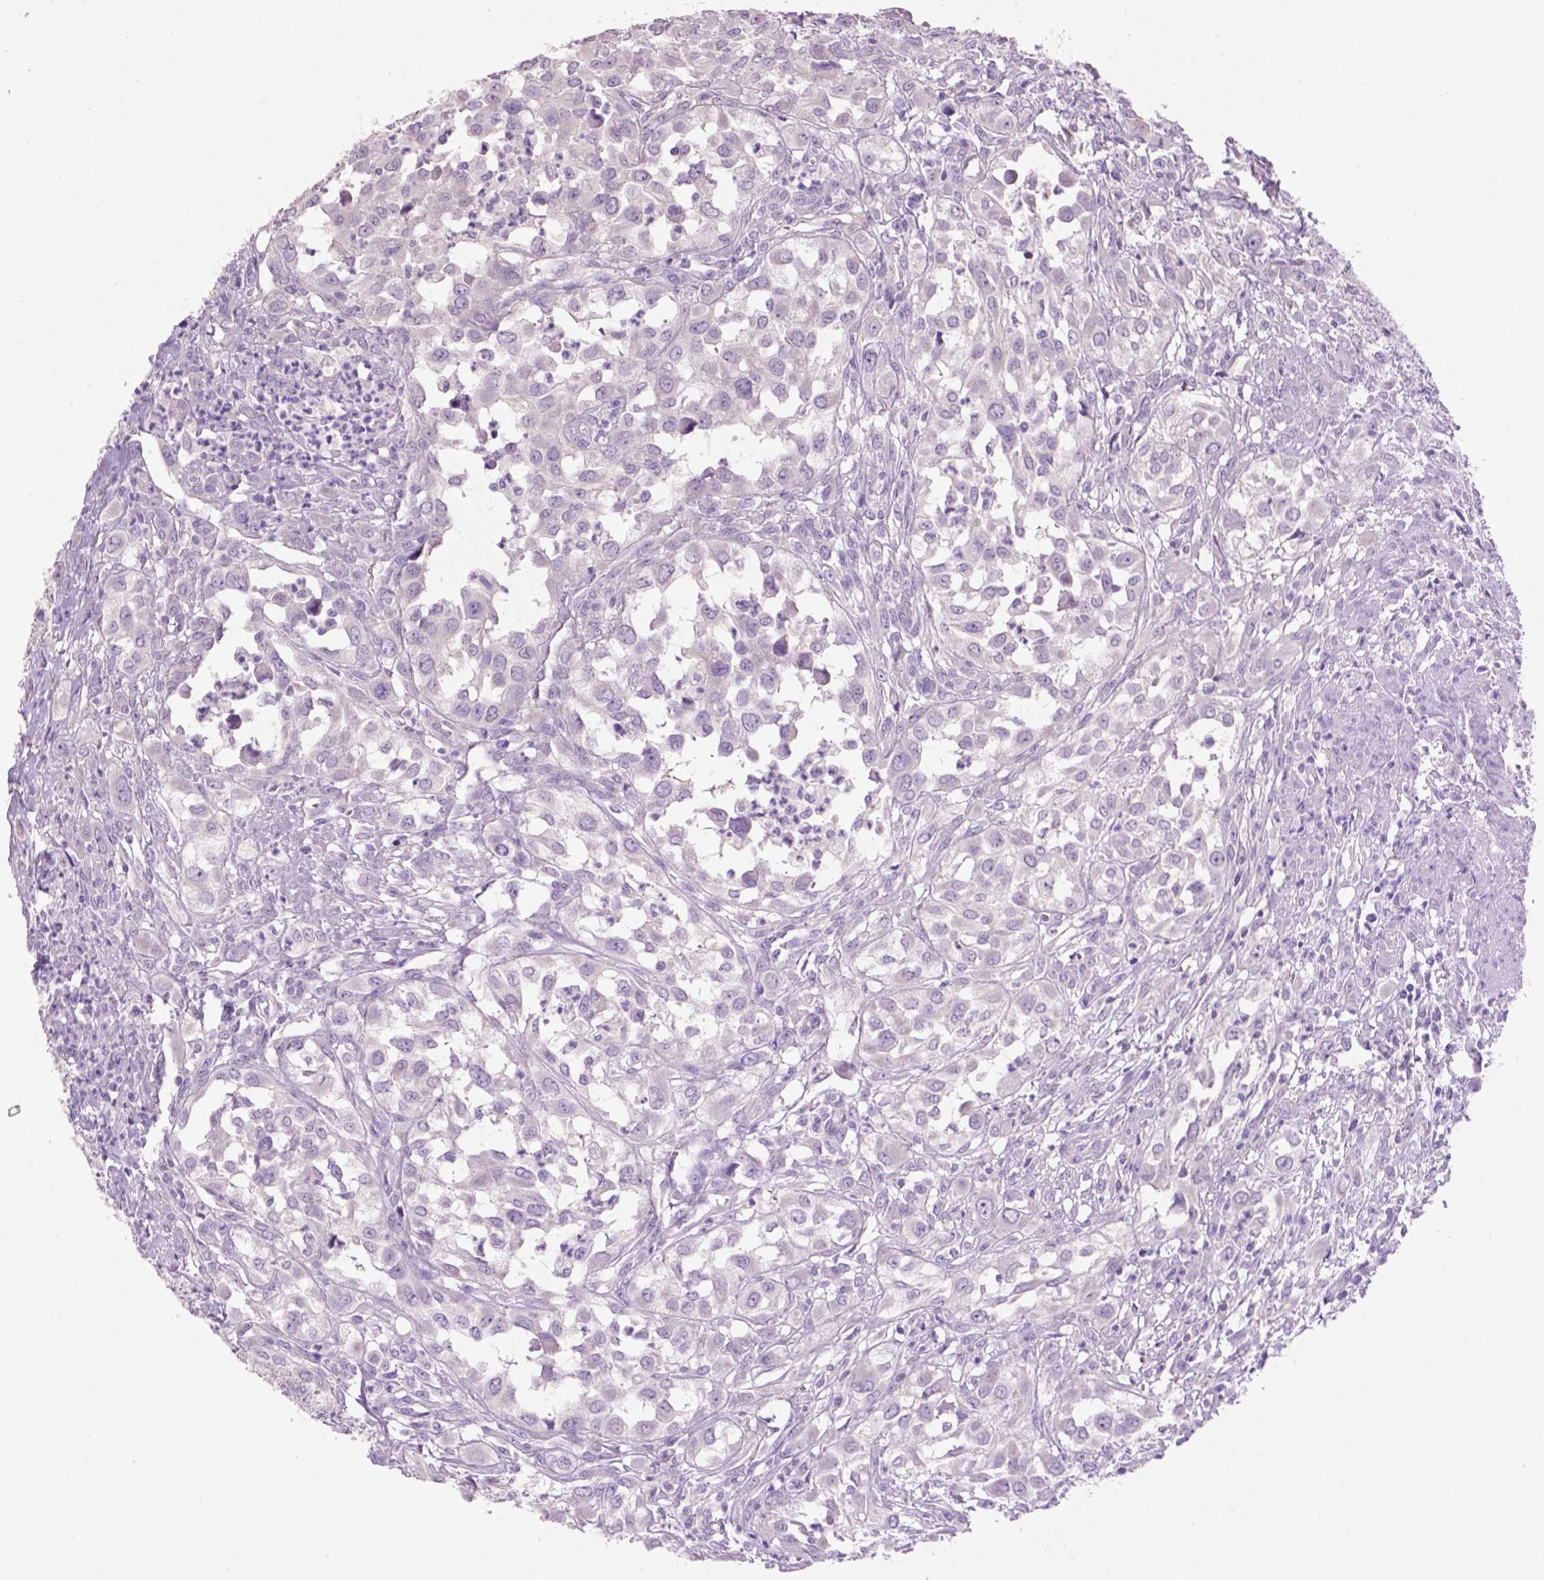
{"staining": {"intensity": "negative", "quantity": "none", "location": "none"}, "tissue": "urothelial cancer", "cell_type": "Tumor cells", "image_type": "cancer", "snomed": [{"axis": "morphology", "description": "Urothelial carcinoma, High grade"}, {"axis": "topography", "description": "Urinary bladder"}], "caption": "Immunohistochemistry (IHC) image of urothelial cancer stained for a protein (brown), which shows no positivity in tumor cells.", "gene": "CRYBA4", "patient": {"sex": "male", "age": 67}}